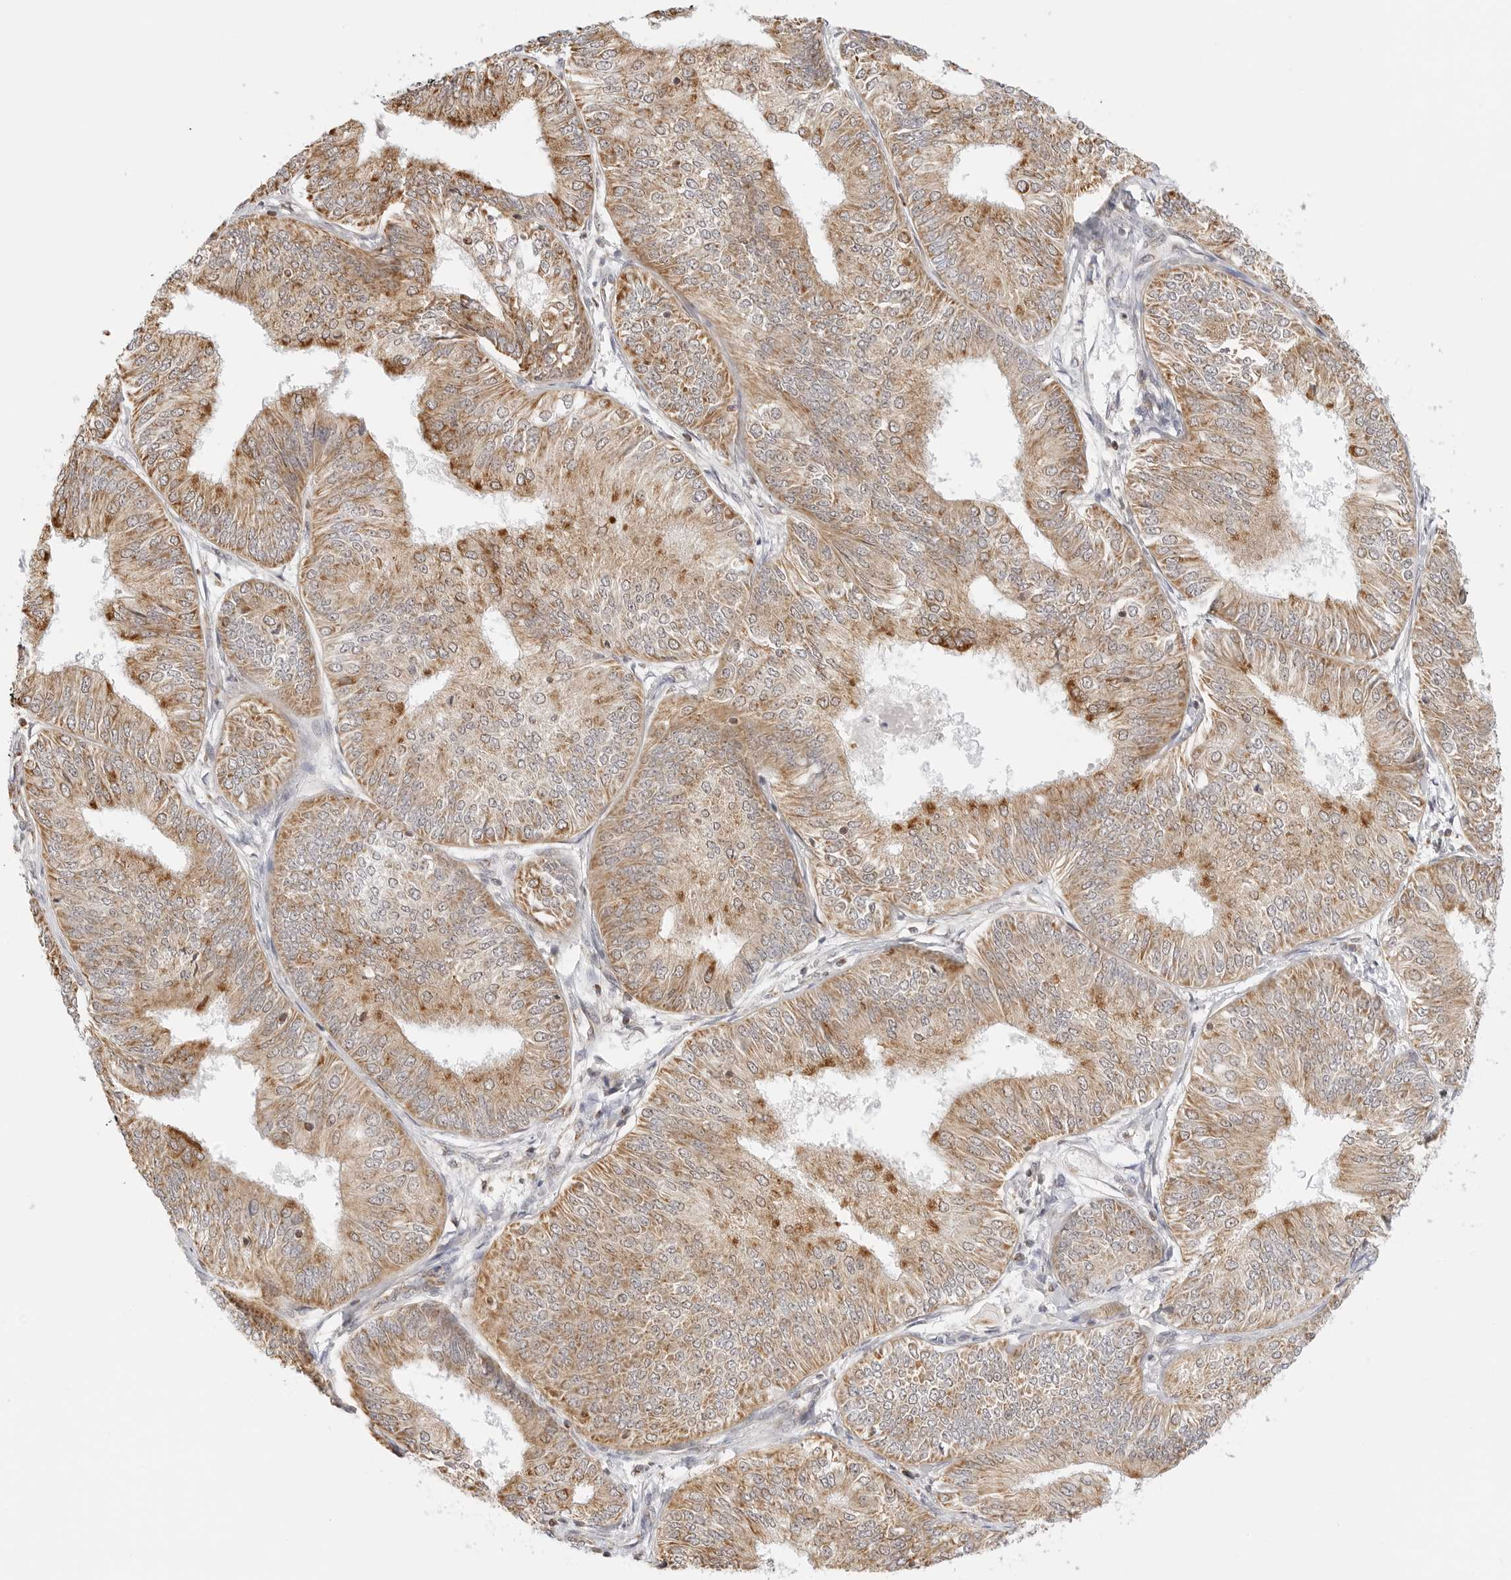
{"staining": {"intensity": "moderate", "quantity": ">75%", "location": "cytoplasmic/membranous"}, "tissue": "endometrial cancer", "cell_type": "Tumor cells", "image_type": "cancer", "snomed": [{"axis": "morphology", "description": "Adenocarcinoma, NOS"}, {"axis": "topography", "description": "Endometrium"}], "caption": "Immunohistochemistry staining of endometrial cancer (adenocarcinoma), which shows medium levels of moderate cytoplasmic/membranous expression in about >75% of tumor cells indicating moderate cytoplasmic/membranous protein staining. The staining was performed using DAB (brown) for protein detection and nuclei were counterstained in hematoxylin (blue).", "gene": "GORAB", "patient": {"sex": "female", "age": 58}}